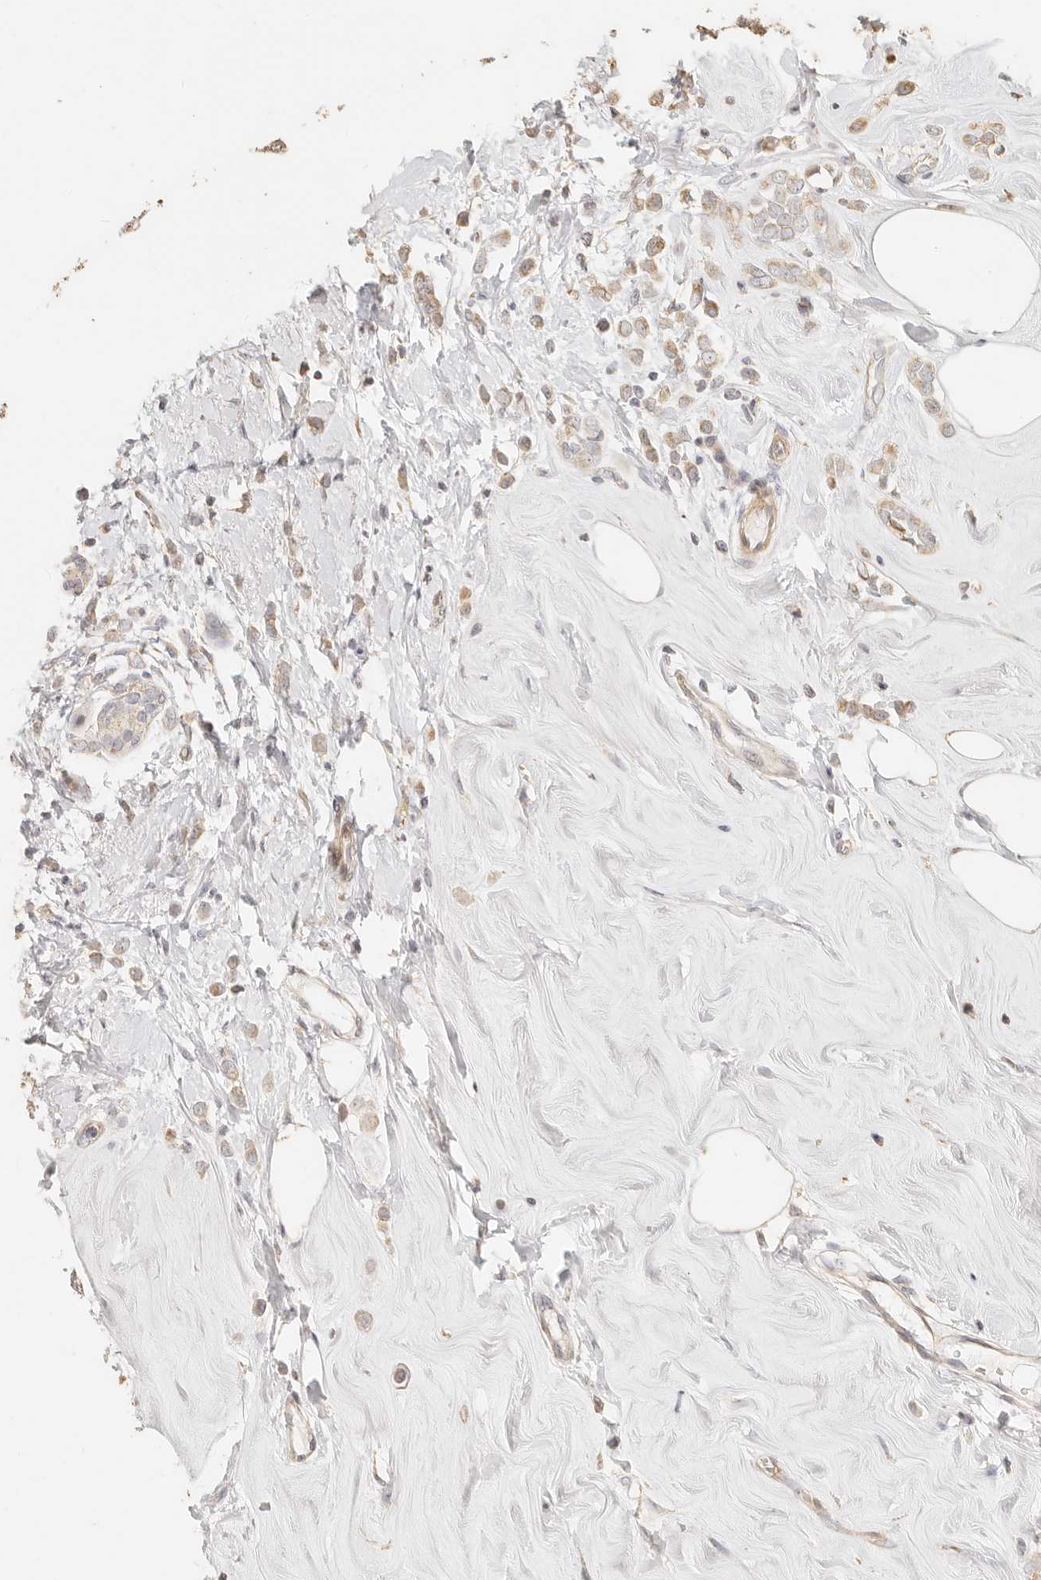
{"staining": {"intensity": "weak", "quantity": "<25%", "location": "cytoplasmic/membranous"}, "tissue": "breast cancer", "cell_type": "Tumor cells", "image_type": "cancer", "snomed": [{"axis": "morphology", "description": "Lobular carcinoma"}, {"axis": "topography", "description": "Breast"}], "caption": "This is an IHC micrograph of human lobular carcinoma (breast). There is no staining in tumor cells.", "gene": "PTPN22", "patient": {"sex": "female", "age": 47}}